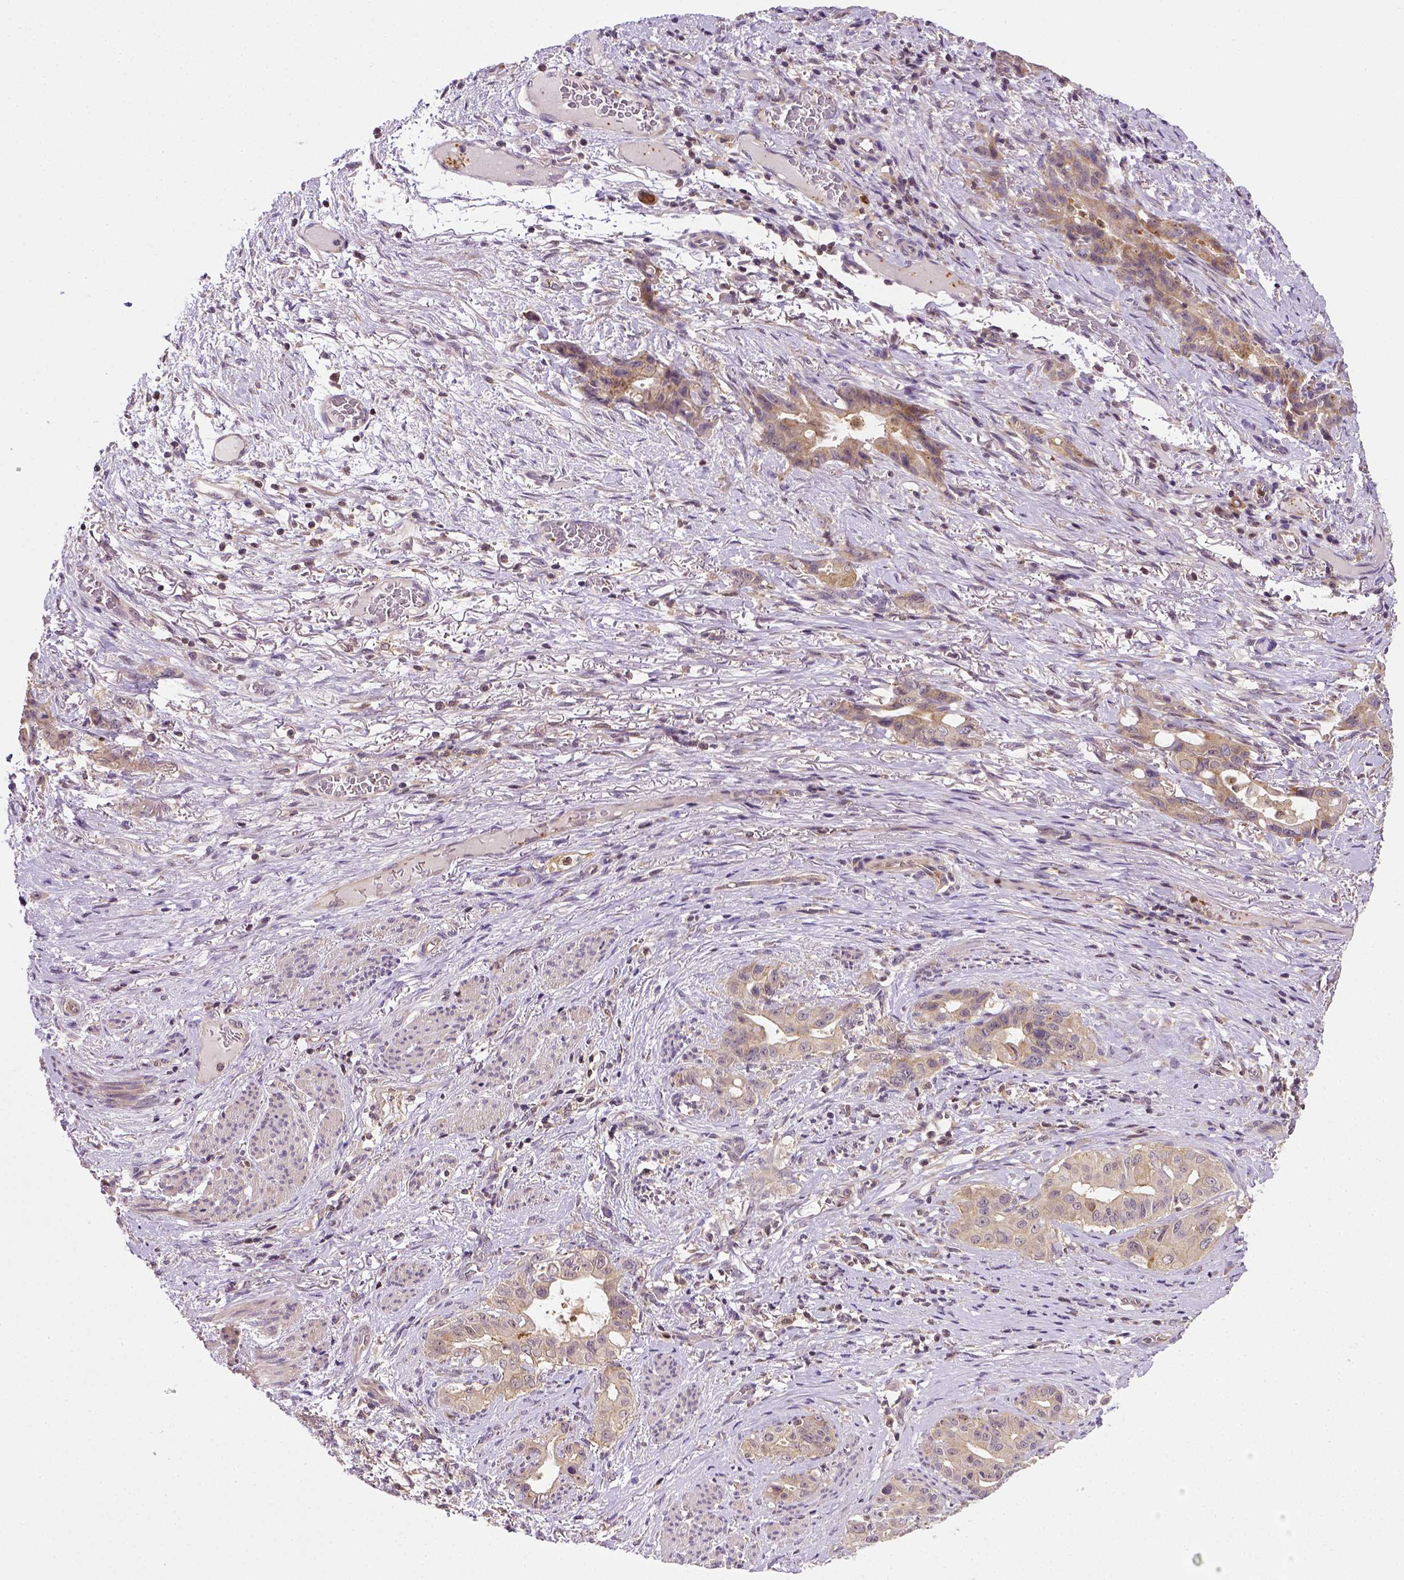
{"staining": {"intensity": "weak", "quantity": ">75%", "location": "cytoplasmic/membranous"}, "tissue": "stomach cancer", "cell_type": "Tumor cells", "image_type": "cancer", "snomed": [{"axis": "morphology", "description": "Normal tissue, NOS"}, {"axis": "morphology", "description": "Adenocarcinoma, NOS"}, {"axis": "topography", "description": "Esophagus"}, {"axis": "topography", "description": "Stomach, upper"}], "caption": "Immunohistochemical staining of human stomach cancer (adenocarcinoma) demonstrates low levels of weak cytoplasmic/membranous positivity in approximately >75% of tumor cells.", "gene": "MATK", "patient": {"sex": "male", "age": 62}}